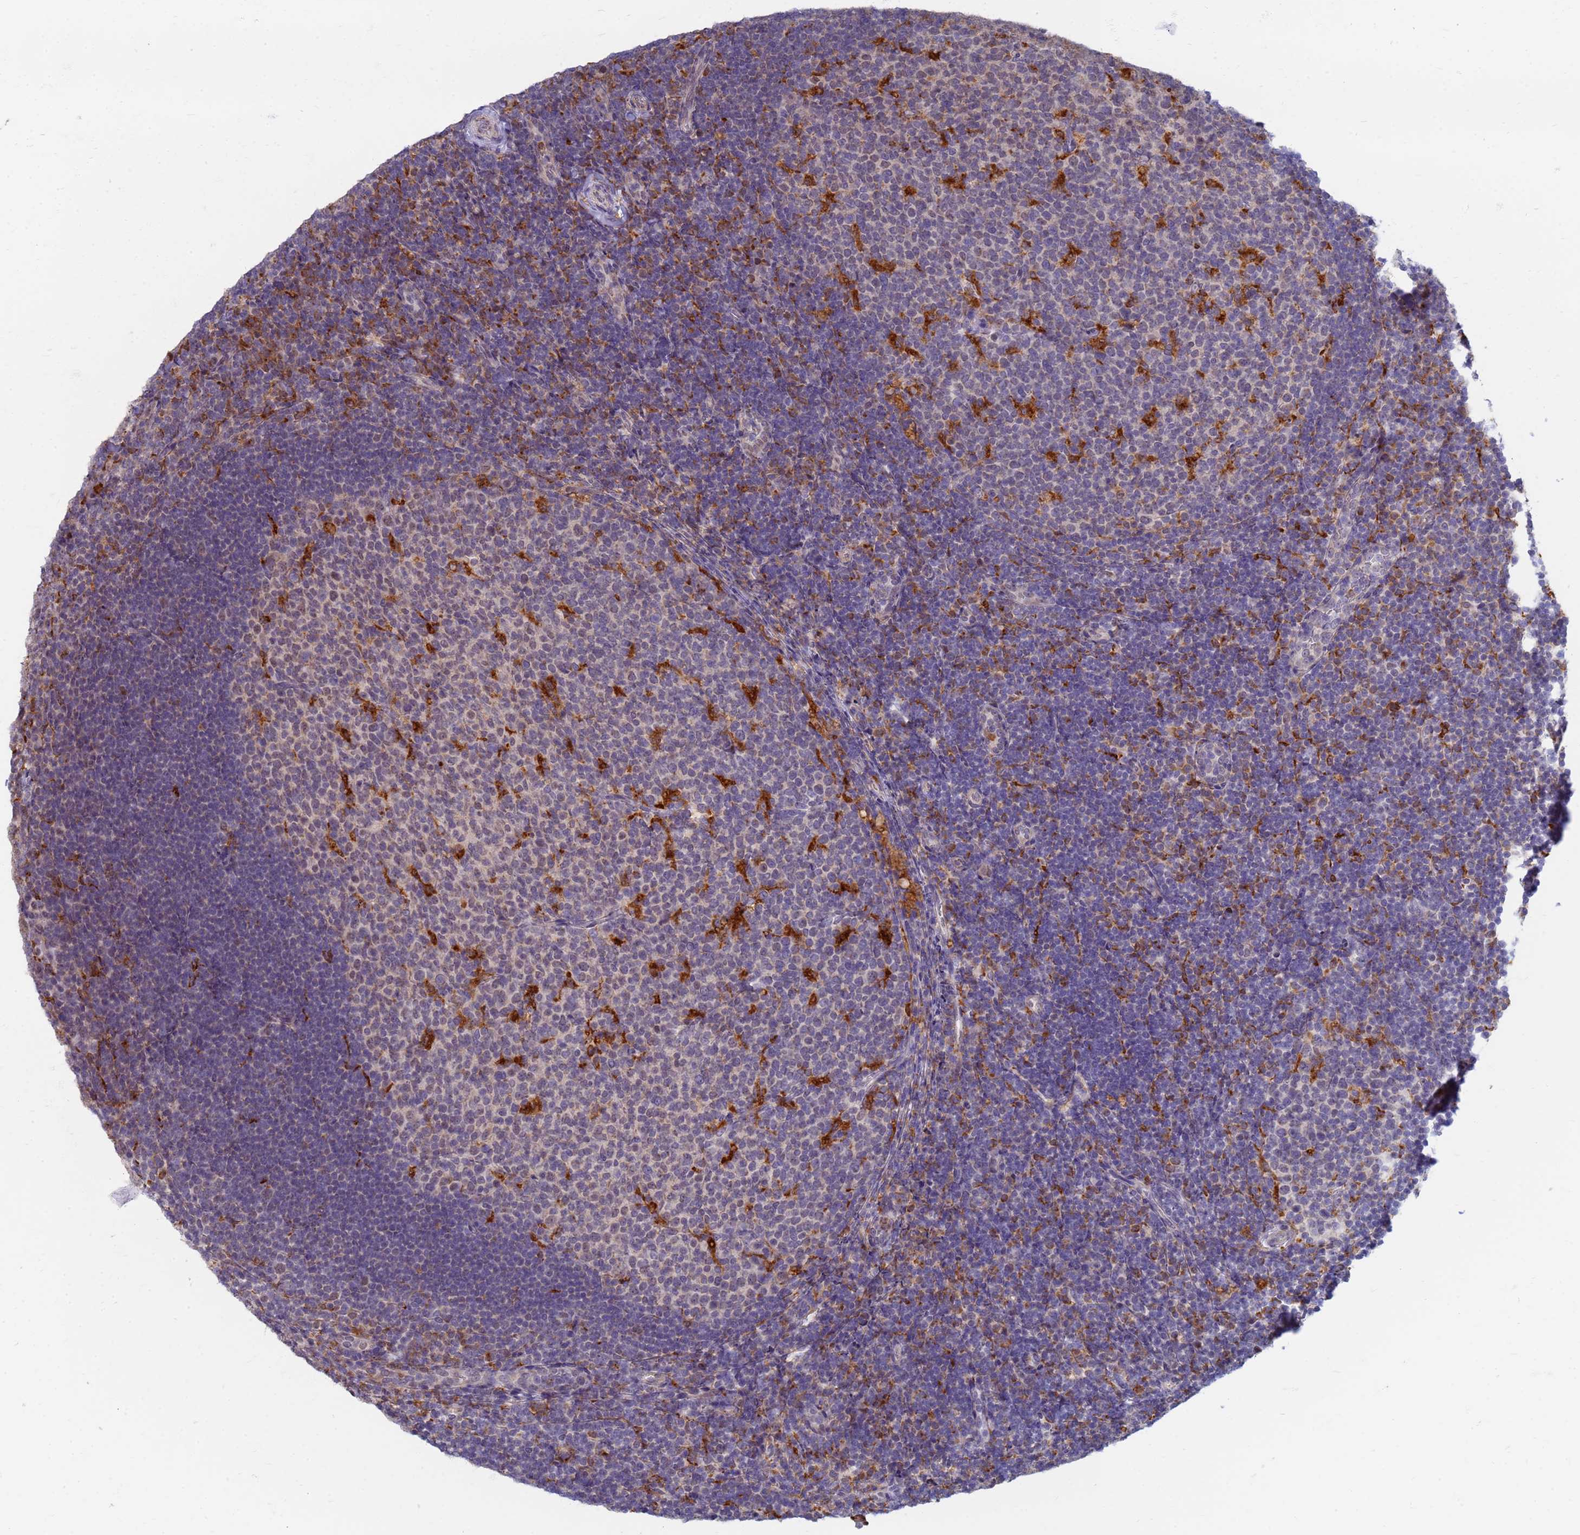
{"staining": {"intensity": "strong", "quantity": "<25%", "location": "cytoplasmic/membranous"}, "tissue": "tonsil", "cell_type": "Germinal center cells", "image_type": "normal", "snomed": [{"axis": "morphology", "description": "Normal tissue, NOS"}, {"axis": "topography", "description": "Tonsil"}], "caption": "A medium amount of strong cytoplasmic/membranous staining is appreciated in about <25% of germinal center cells in unremarkable tonsil.", "gene": "ATP6V1E1", "patient": {"sex": "female", "age": 10}}